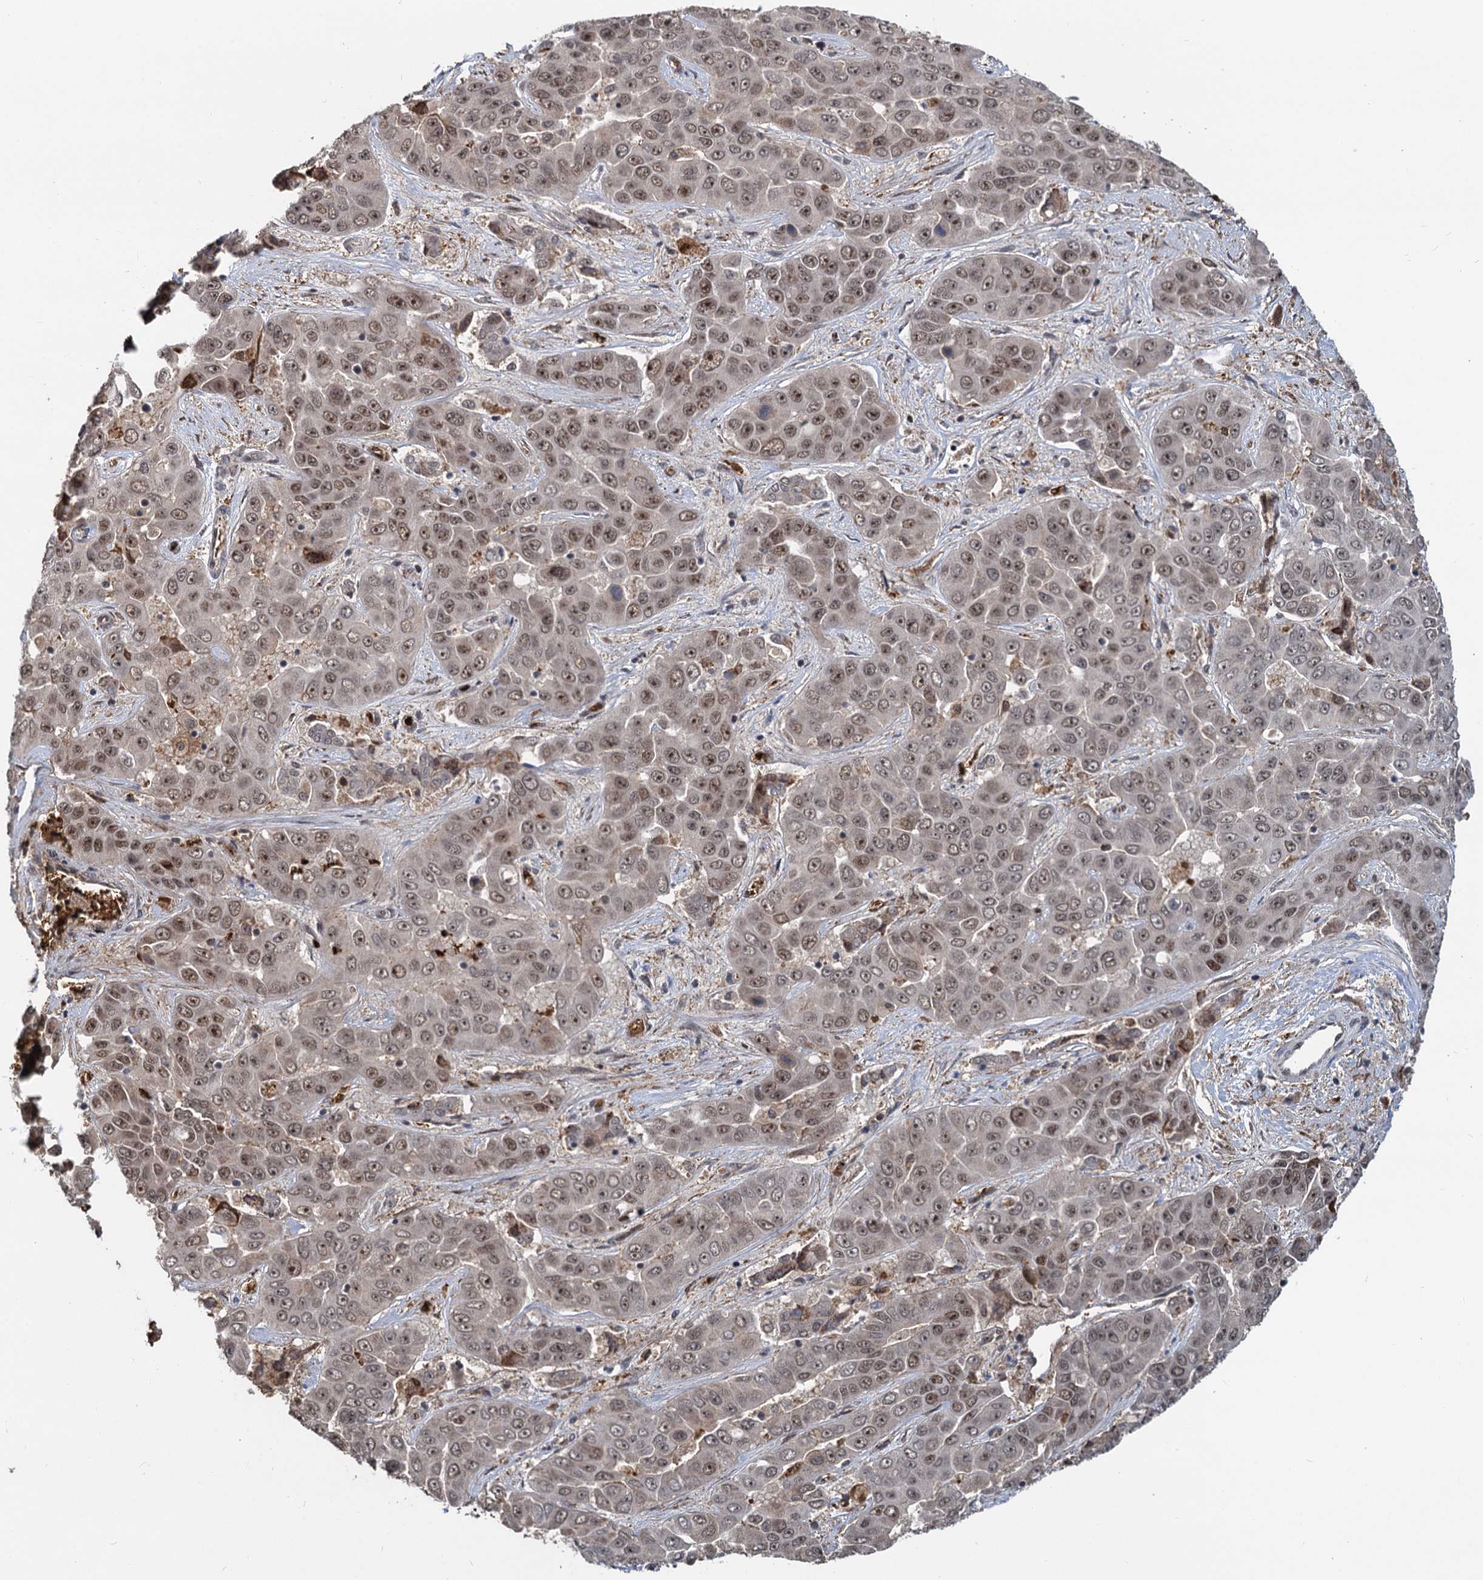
{"staining": {"intensity": "moderate", "quantity": "25%-75%", "location": "nuclear"}, "tissue": "liver cancer", "cell_type": "Tumor cells", "image_type": "cancer", "snomed": [{"axis": "morphology", "description": "Cholangiocarcinoma"}, {"axis": "topography", "description": "Liver"}], "caption": "Immunohistochemistry (IHC) (DAB (3,3'-diaminobenzidine)) staining of human liver cancer (cholangiocarcinoma) exhibits moderate nuclear protein expression in about 25%-75% of tumor cells.", "gene": "FANCI", "patient": {"sex": "female", "age": 52}}